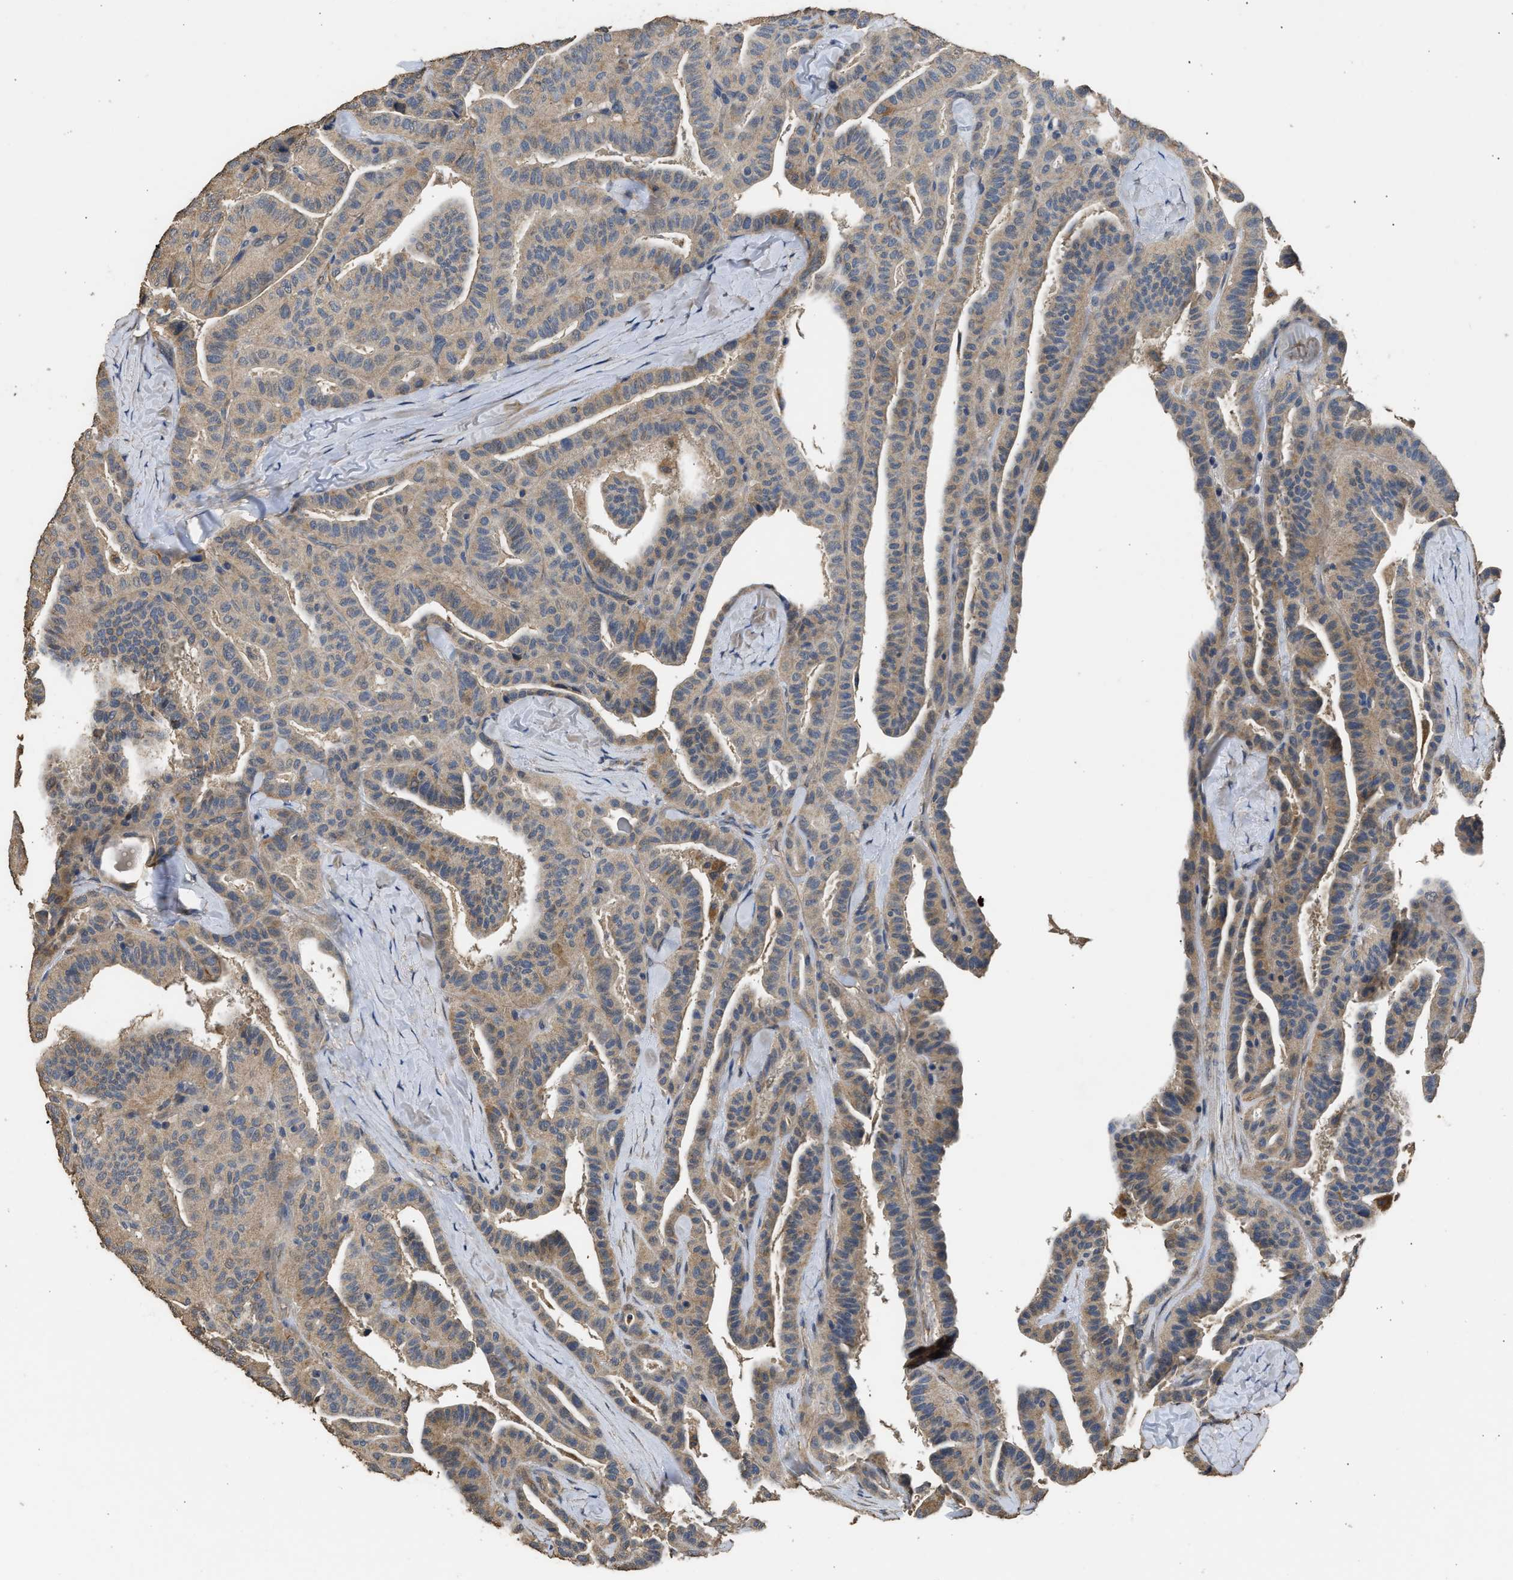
{"staining": {"intensity": "moderate", "quantity": ">75%", "location": "cytoplasmic/membranous"}, "tissue": "thyroid cancer", "cell_type": "Tumor cells", "image_type": "cancer", "snomed": [{"axis": "morphology", "description": "Papillary adenocarcinoma, NOS"}, {"axis": "topography", "description": "Thyroid gland"}], "caption": "Thyroid papillary adenocarcinoma tissue reveals moderate cytoplasmic/membranous positivity in about >75% of tumor cells, visualized by immunohistochemistry. The protein of interest is shown in brown color, while the nuclei are stained blue.", "gene": "SPINT2", "patient": {"sex": "male", "age": 77}}